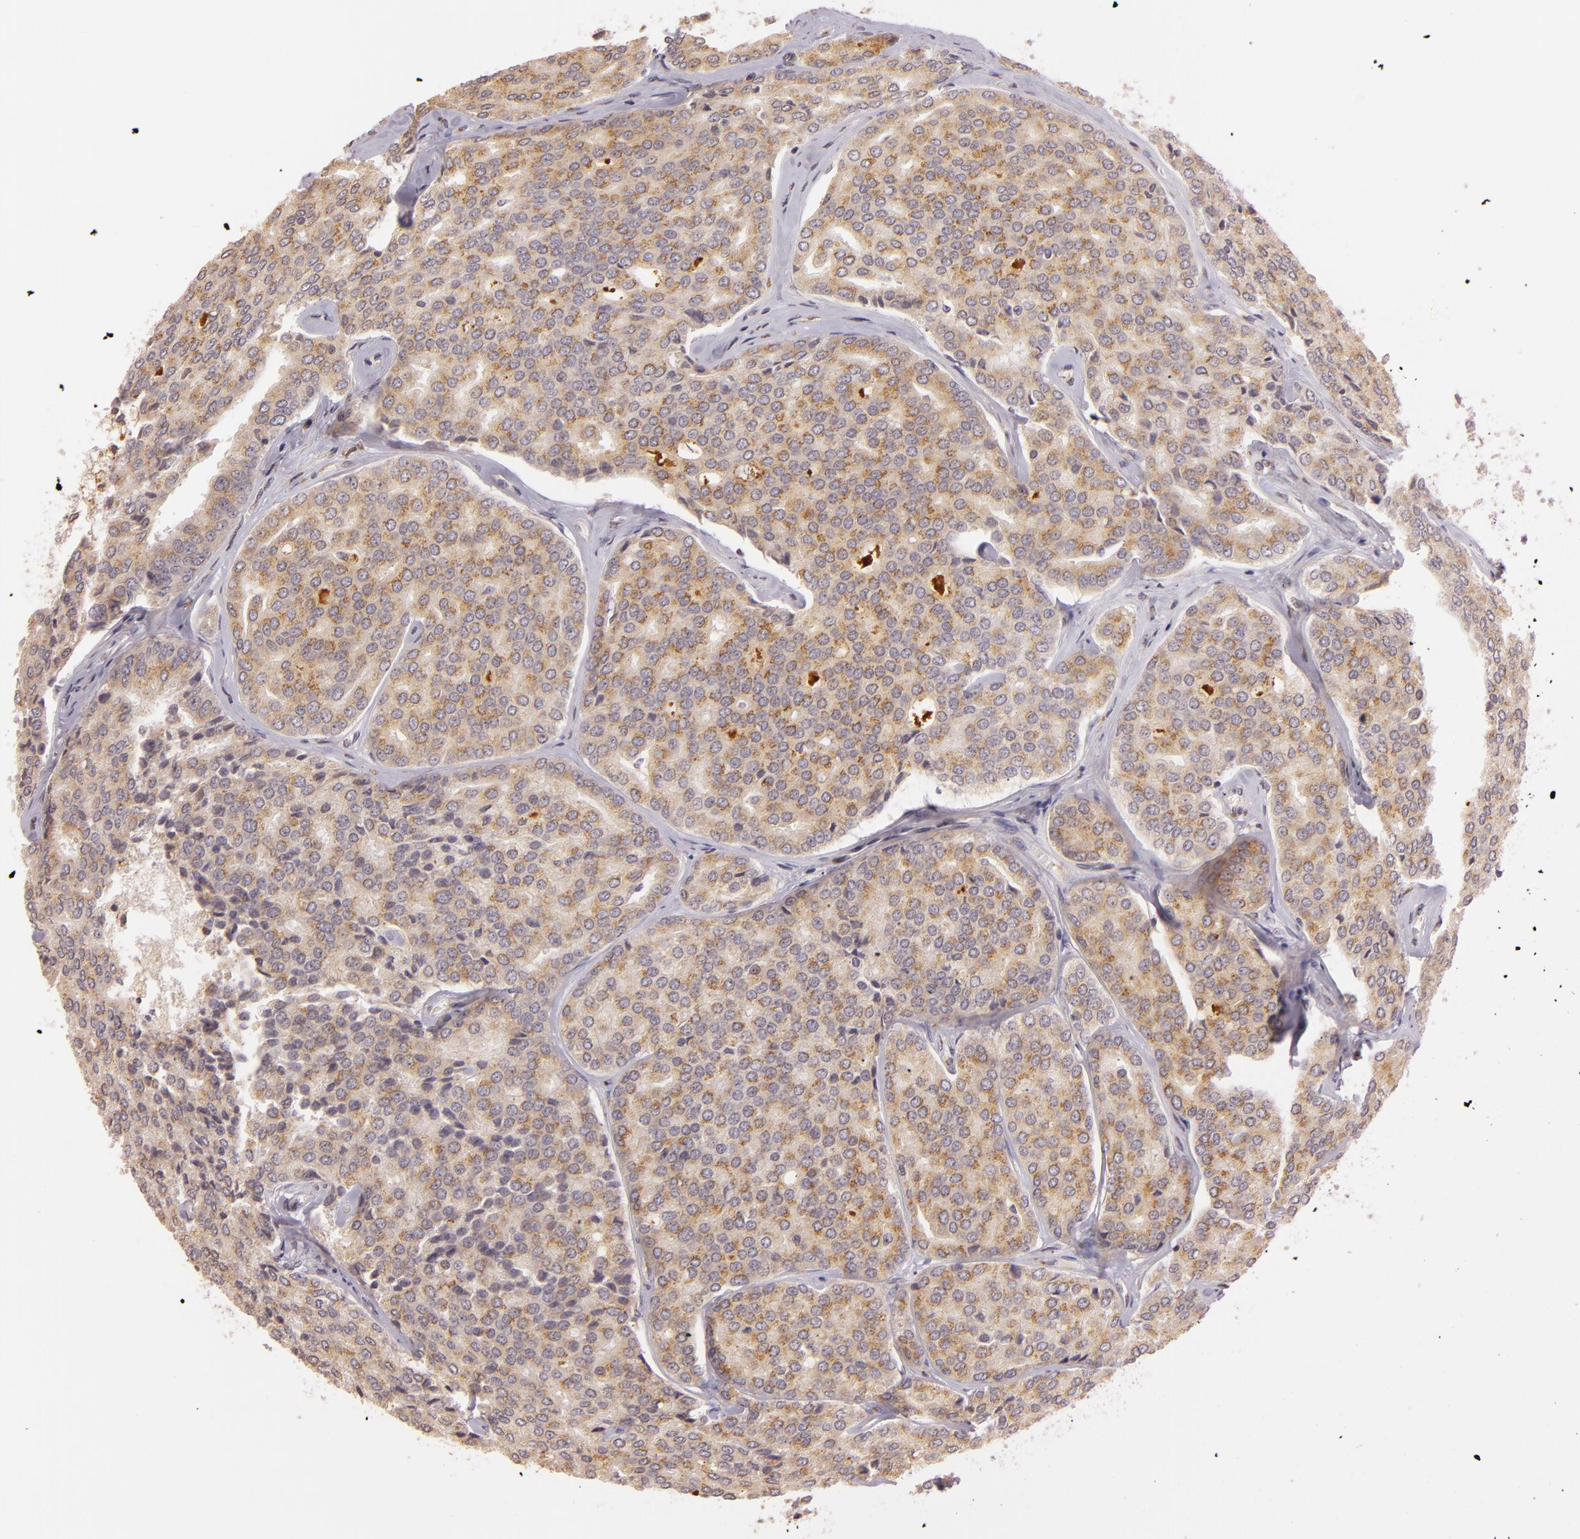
{"staining": {"intensity": "moderate", "quantity": ">75%", "location": "cytoplasmic/membranous"}, "tissue": "prostate cancer", "cell_type": "Tumor cells", "image_type": "cancer", "snomed": [{"axis": "morphology", "description": "Adenocarcinoma, High grade"}, {"axis": "topography", "description": "Prostate"}], "caption": "Immunohistochemistry (IHC) staining of prostate cancer, which displays medium levels of moderate cytoplasmic/membranous positivity in about >75% of tumor cells indicating moderate cytoplasmic/membranous protein positivity. The staining was performed using DAB (brown) for protein detection and nuclei were counterstained in hematoxylin (blue).", "gene": "LGMN", "patient": {"sex": "male", "age": 64}}